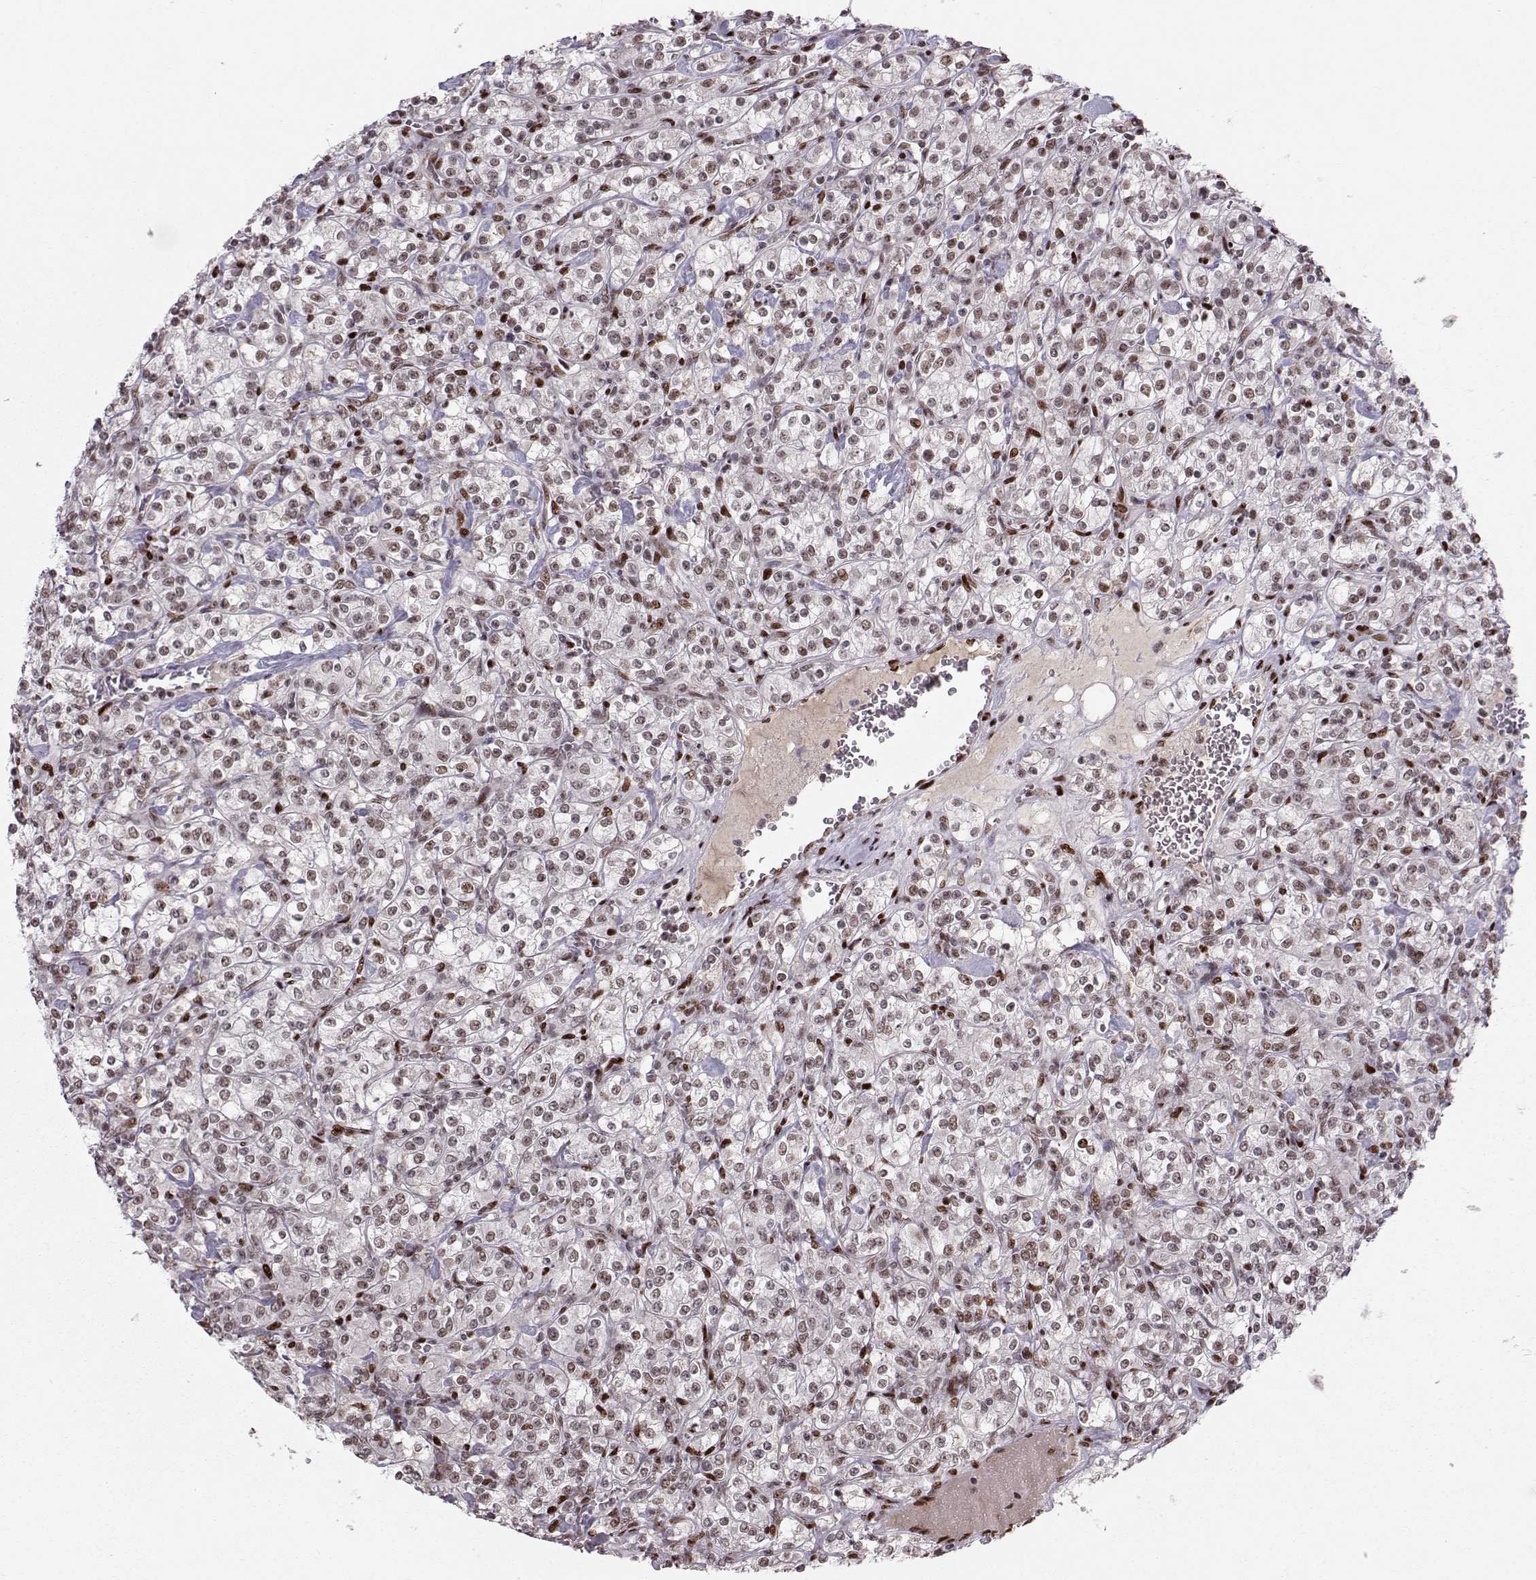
{"staining": {"intensity": "moderate", "quantity": "<25%", "location": "nuclear"}, "tissue": "renal cancer", "cell_type": "Tumor cells", "image_type": "cancer", "snomed": [{"axis": "morphology", "description": "Adenocarcinoma, NOS"}, {"axis": "topography", "description": "Kidney"}], "caption": "Renal adenocarcinoma was stained to show a protein in brown. There is low levels of moderate nuclear positivity in approximately <25% of tumor cells. (IHC, brightfield microscopy, high magnification).", "gene": "SNAPC2", "patient": {"sex": "male", "age": 77}}